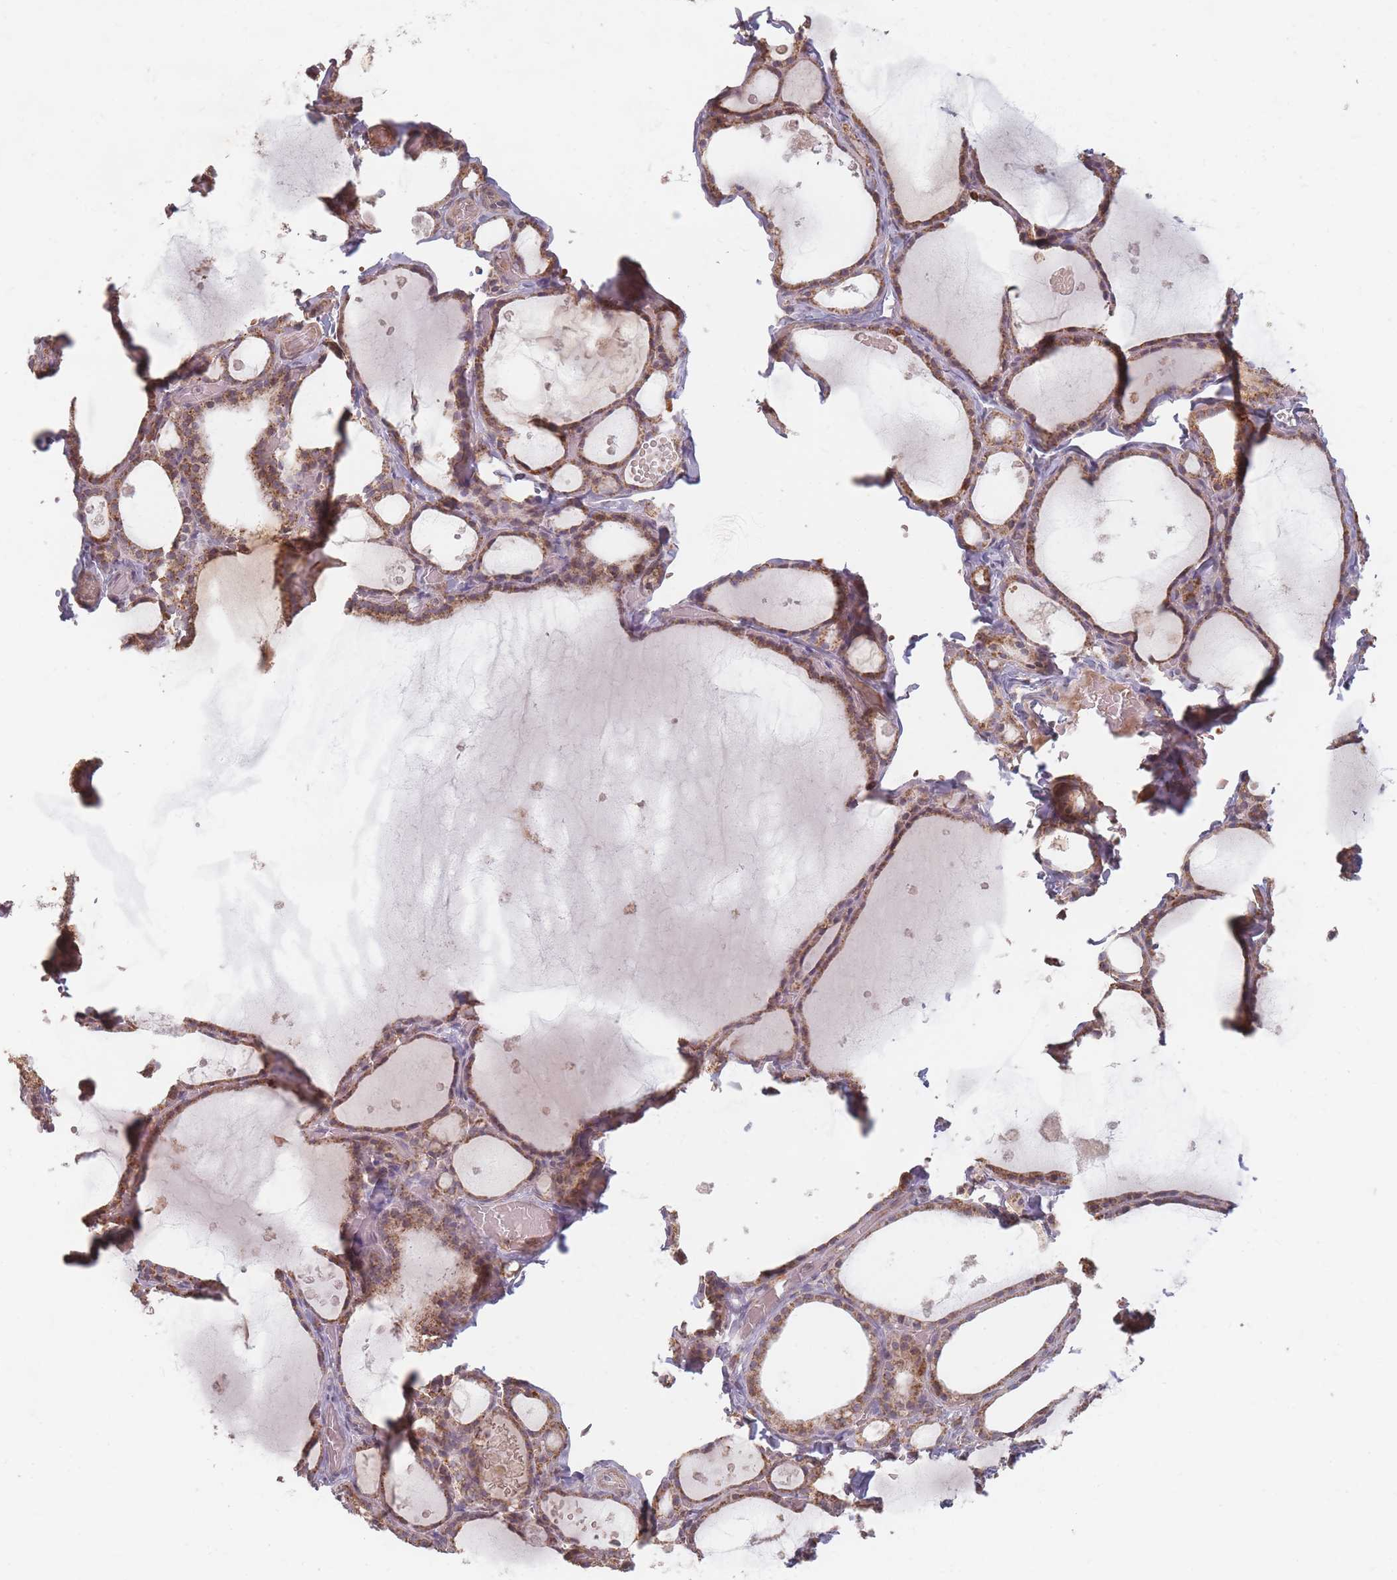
{"staining": {"intensity": "moderate", "quantity": ">75%", "location": "cytoplasmic/membranous"}, "tissue": "thyroid gland", "cell_type": "Glandular cells", "image_type": "normal", "snomed": [{"axis": "morphology", "description": "Normal tissue, NOS"}, {"axis": "topography", "description": "Thyroid gland"}], "caption": "Protein staining exhibits moderate cytoplasmic/membranous expression in about >75% of glandular cells in normal thyroid gland.", "gene": "OR2M4", "patient": {"sex": "male", "age": 56}}